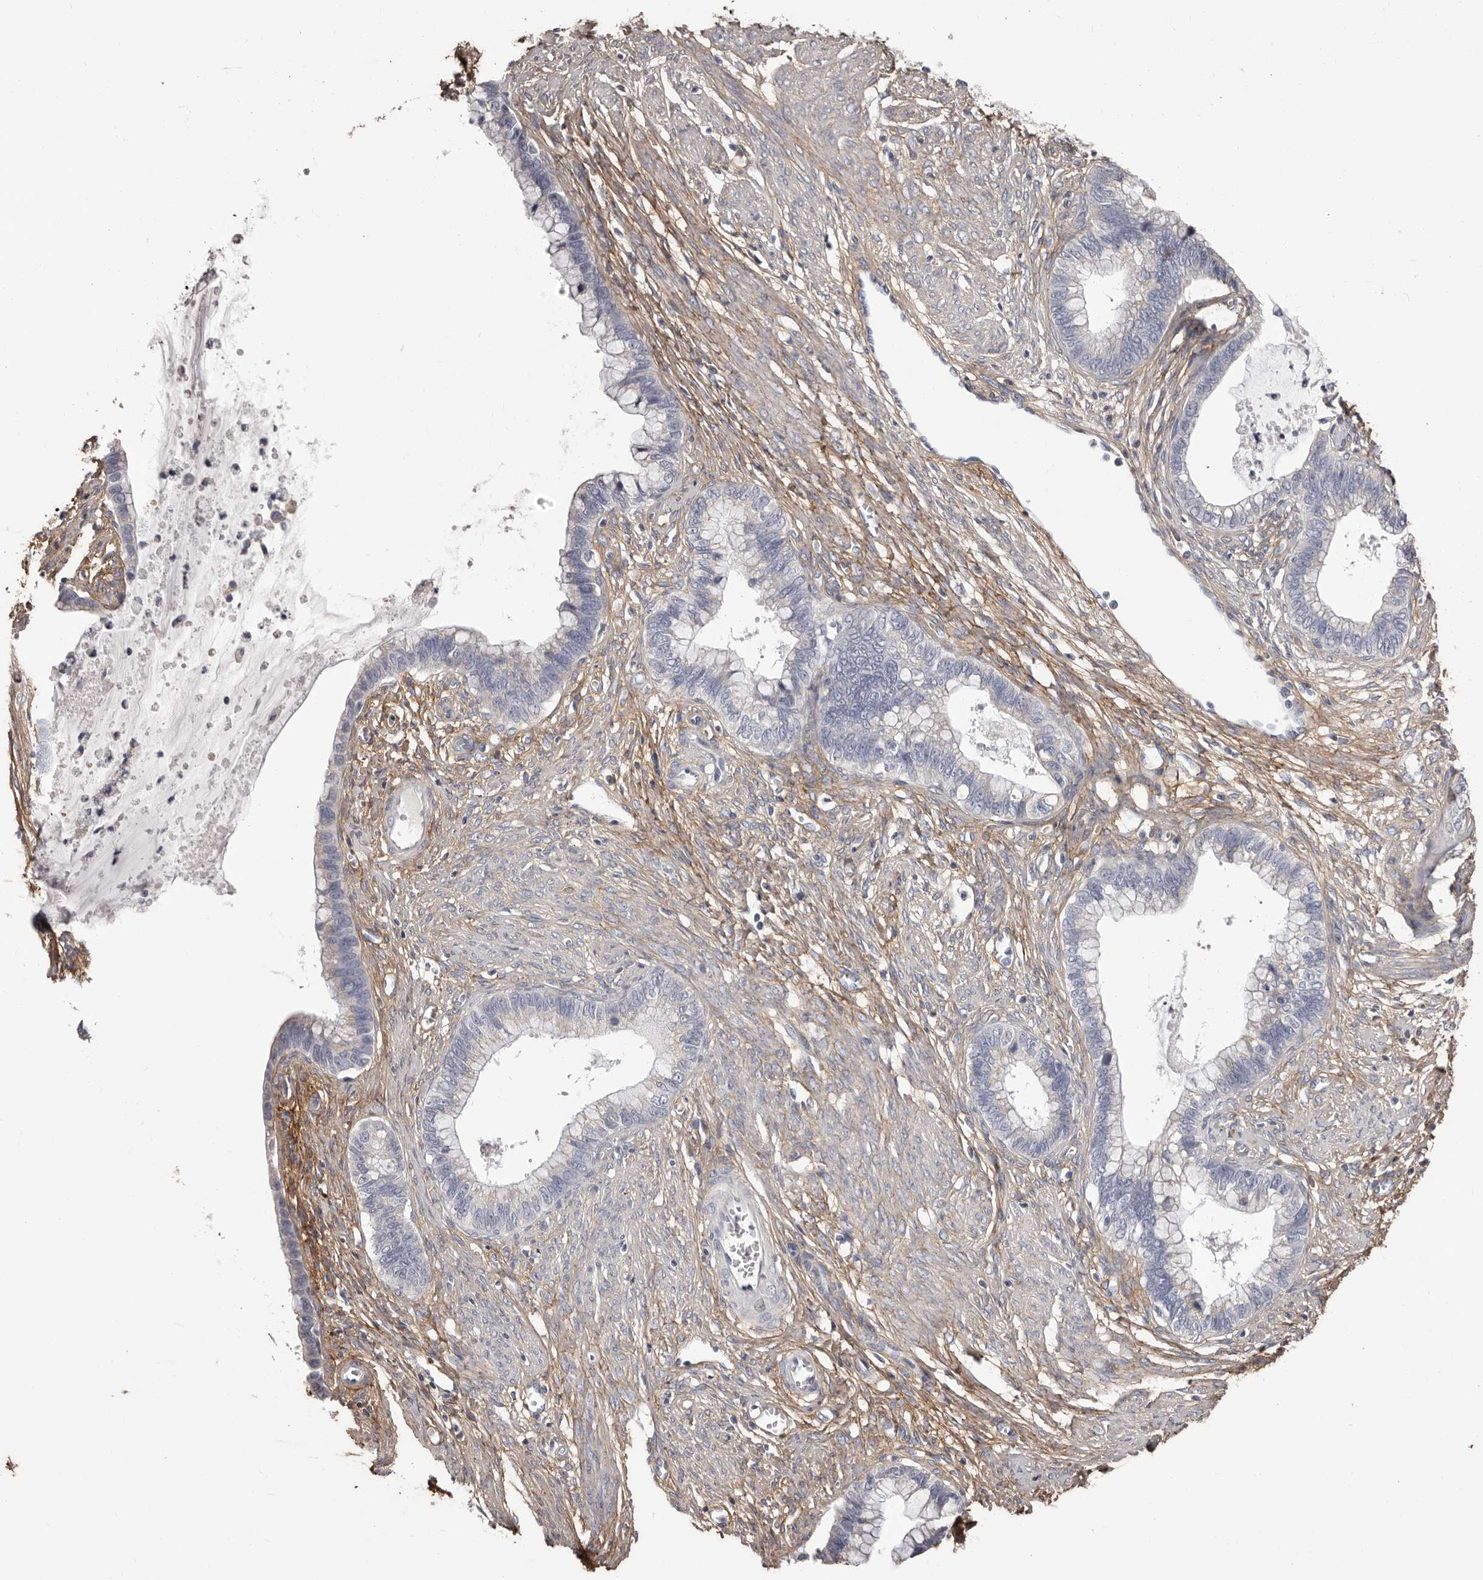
{"staining": {"intensity": "negative", "quantity": "none", "location": "none"}, "tissue": "cervical cancer", "cell_type": "Tumor cells", "image_type": "cancer", "snomed": [{"axis": "morphology", "description": "Adenocarcinoma, NOS"}, {"axis": "topography", "description": "Cervix"}], "caption": "High magnification brightfield microscopy of cervical adenocarcinoma stained with DAB (brown) and counterstained with hematoxylin (blue): tumor cells show no significant staining. The staining is performed using DAB brown chromogen with nuclei counter-stained in using hematoxylin.", "gene": "COL6A1", "patient": {"sex": "female", "age": 44}}